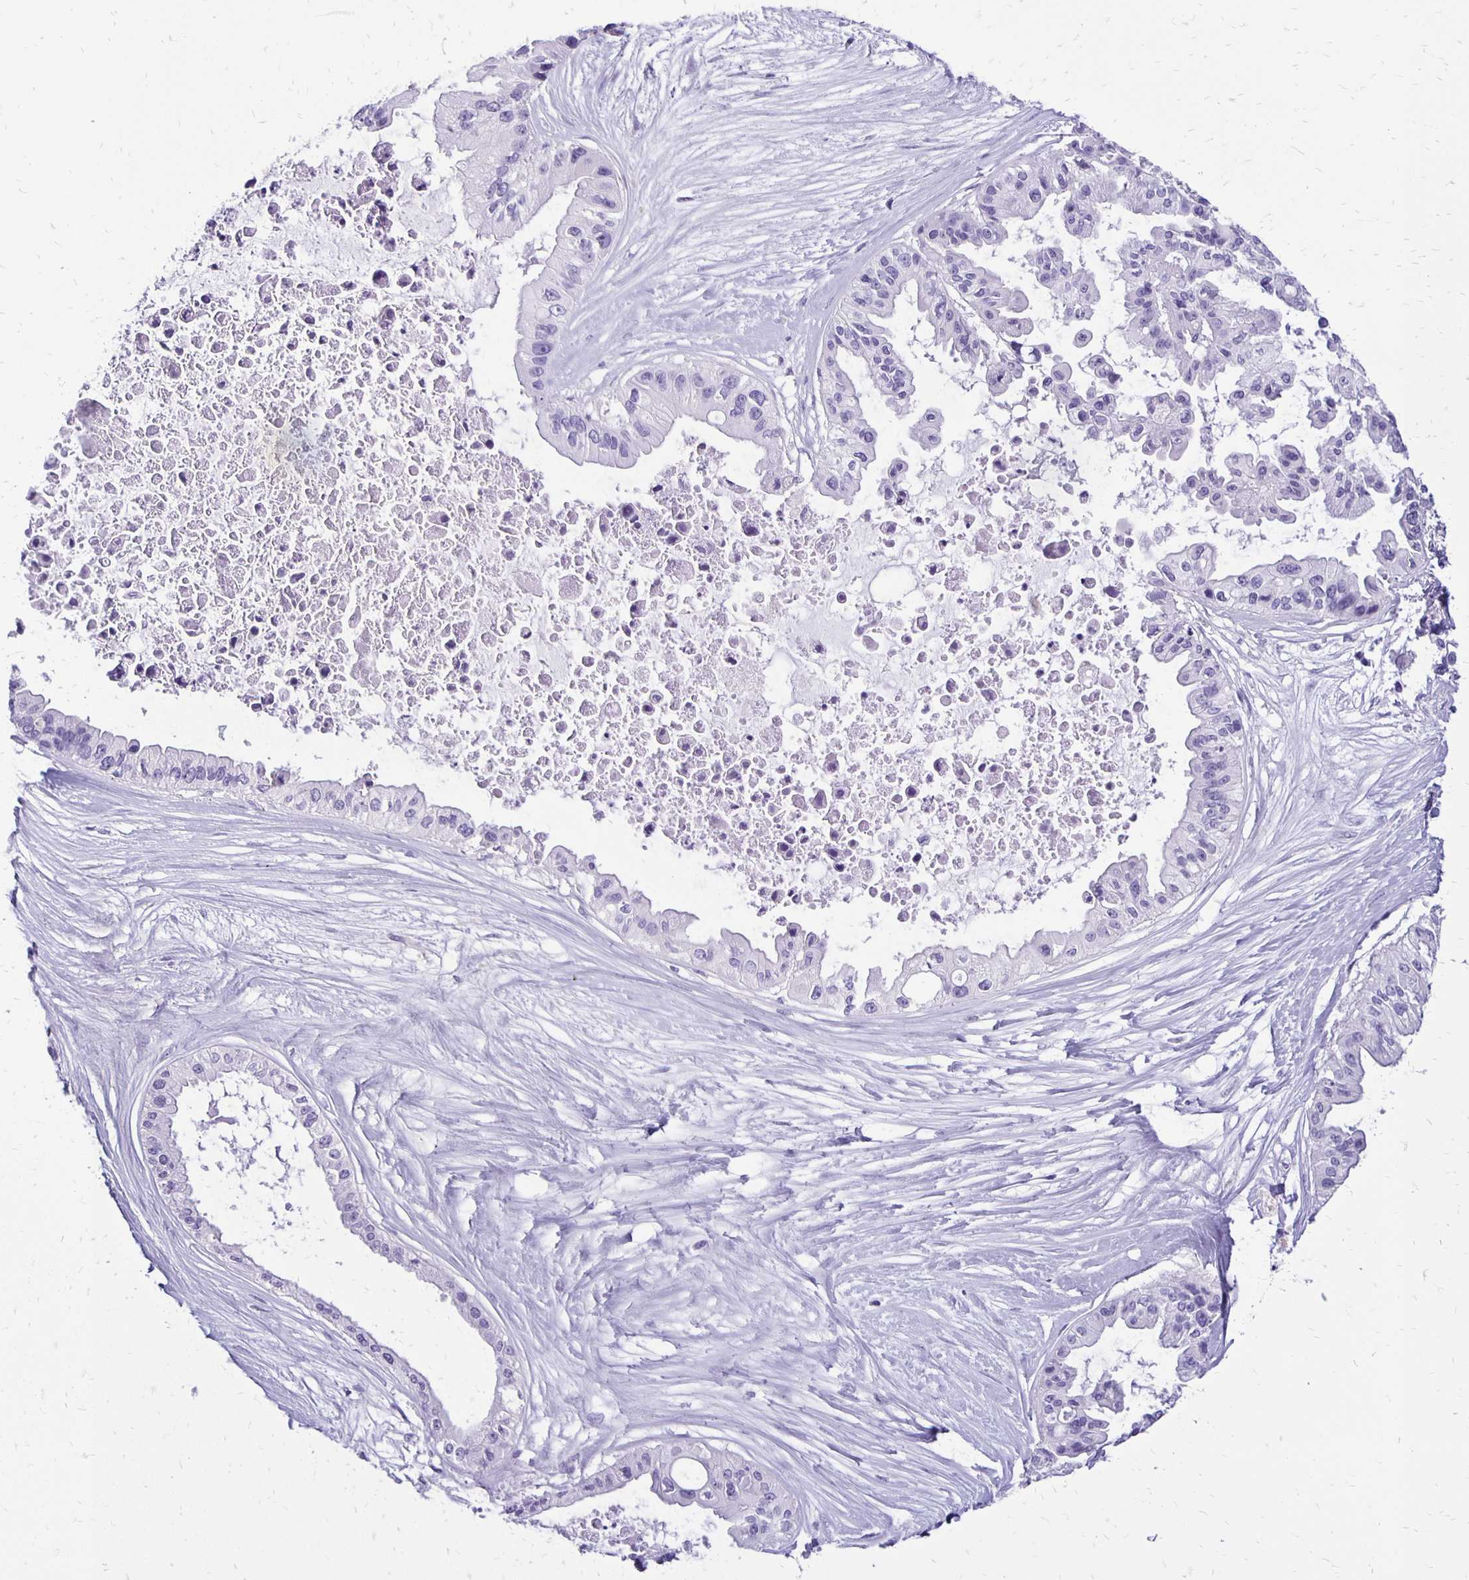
{"staining": {"intensity": "negative", "quantity": "none", "location": "none"}, "tissue": "ovarian cancer", "cell_type": "Tumor cells", "image_type": "cancer", "snomed": [{"axis": "morphology", "description": "Cystadenocarcinoma, serous, NOS"}, {"axis": "topography", "description": "Ovary"}], "caption": "High power microscopy micrograph of an immunohistochemistry (IHC) photomicrograph of ovarian serous cystadenocarcinoma, revealing no significant expression in tumor cells. (Brightfield microscopy of DAB IHC at high magnification).", "gene": "ANKRD45", "patient": {"sex": "female", "age": 56}}